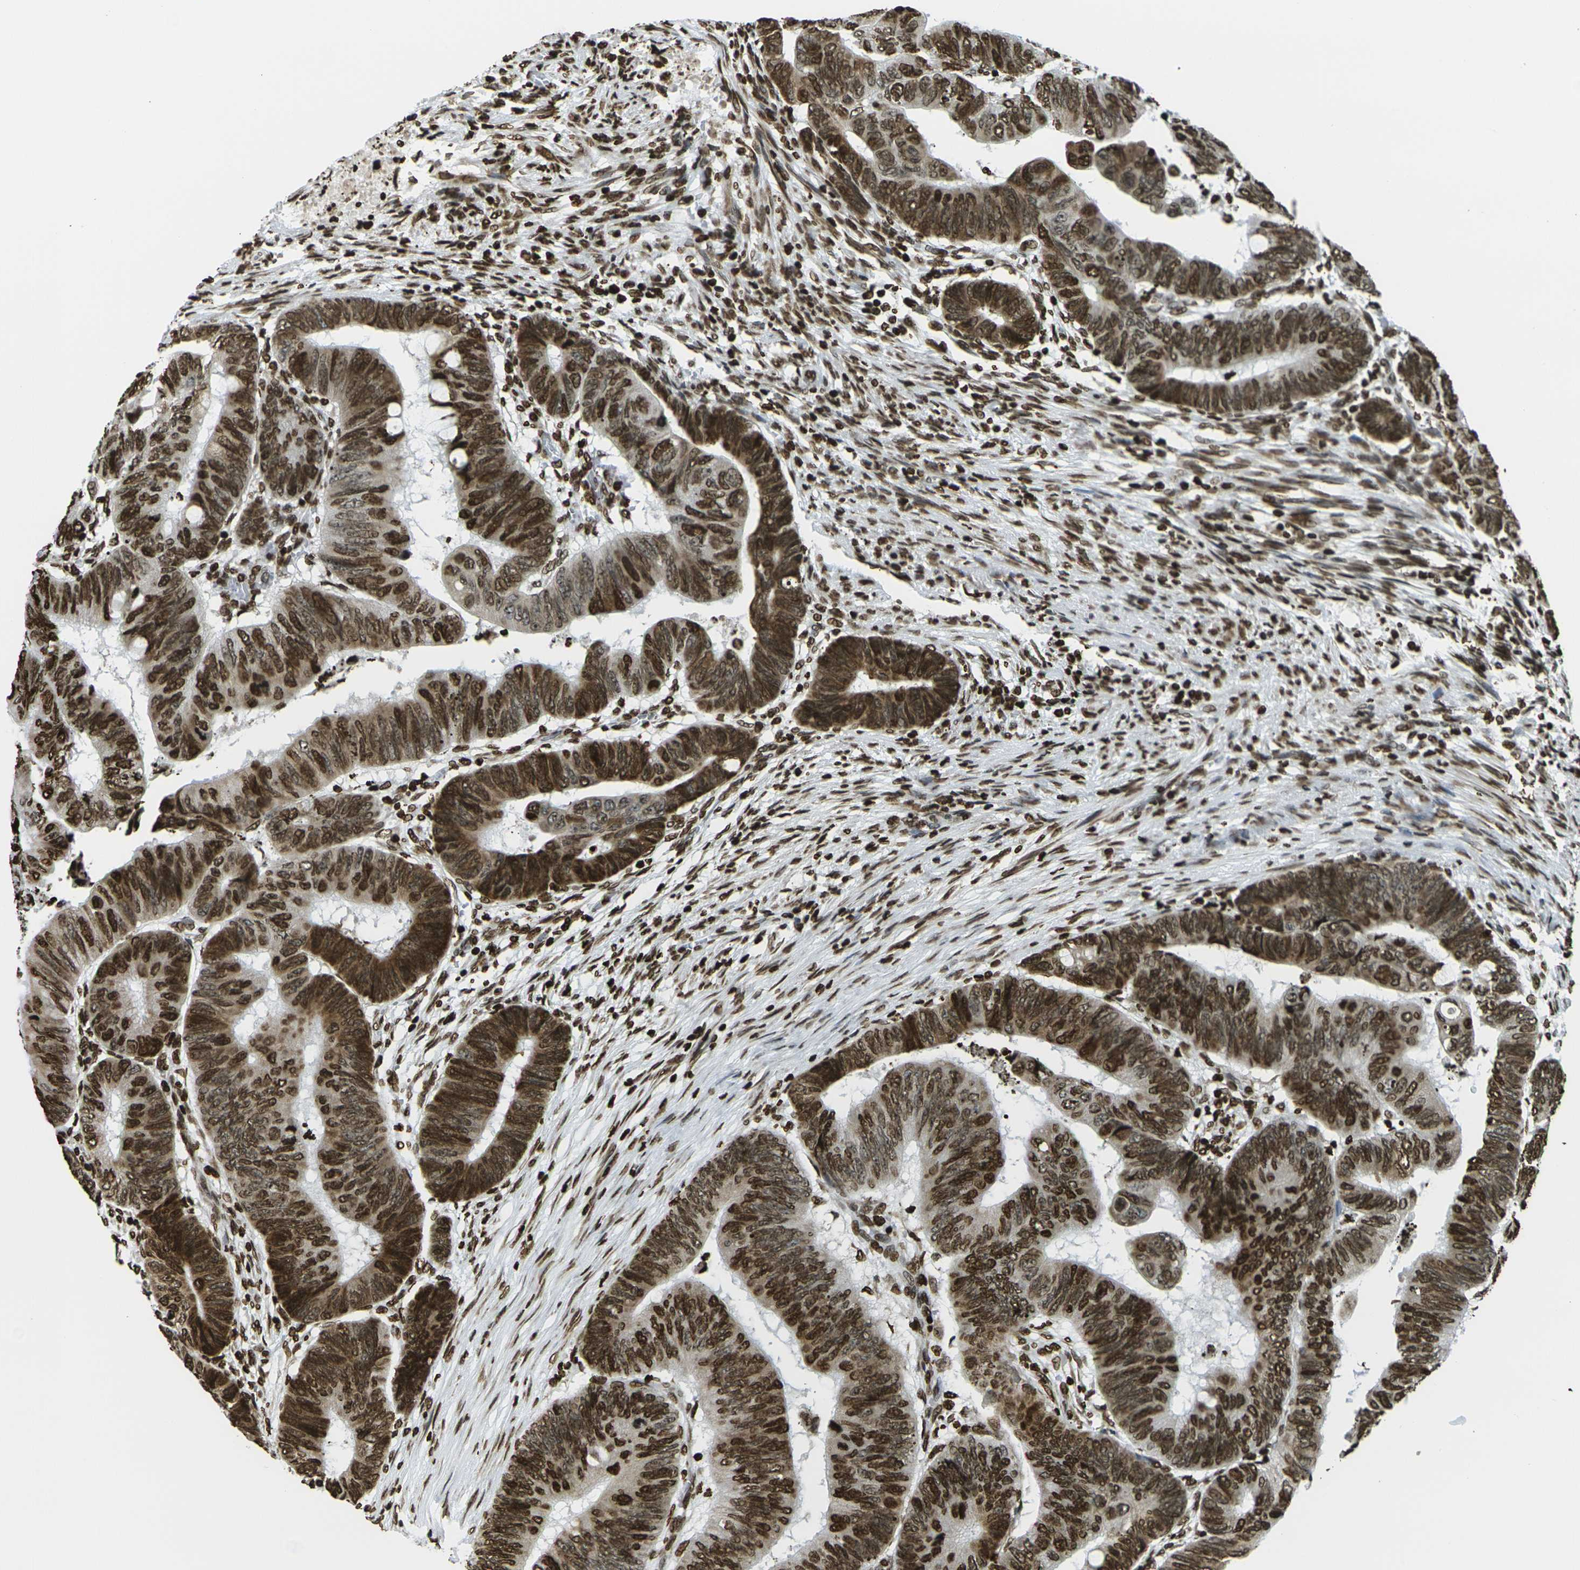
{"staining": {"intensity": "strong", "quantity": ">75%", "location": "nuclear"}, "tissue": "colorectal cancer", "cell_type": "Tumor cells", "image_type": "cancer", "snomed": [{"axis": "morphology", "description": "Normal tissue, NOS"}, {"axis": "morphology", "description": "Adenocarcinoma, NOS"}, {"axis": "topography", "description": "Rectum"}, {"axis": "topography", "description": "Peripheral nerve tissue"}], "caption": "A brown stain highlights strong nuclear expression of a protein in colorectal cancer tumor cells.", "gene": "H1-2", "patient": {"sex": "male", "age": 92}}